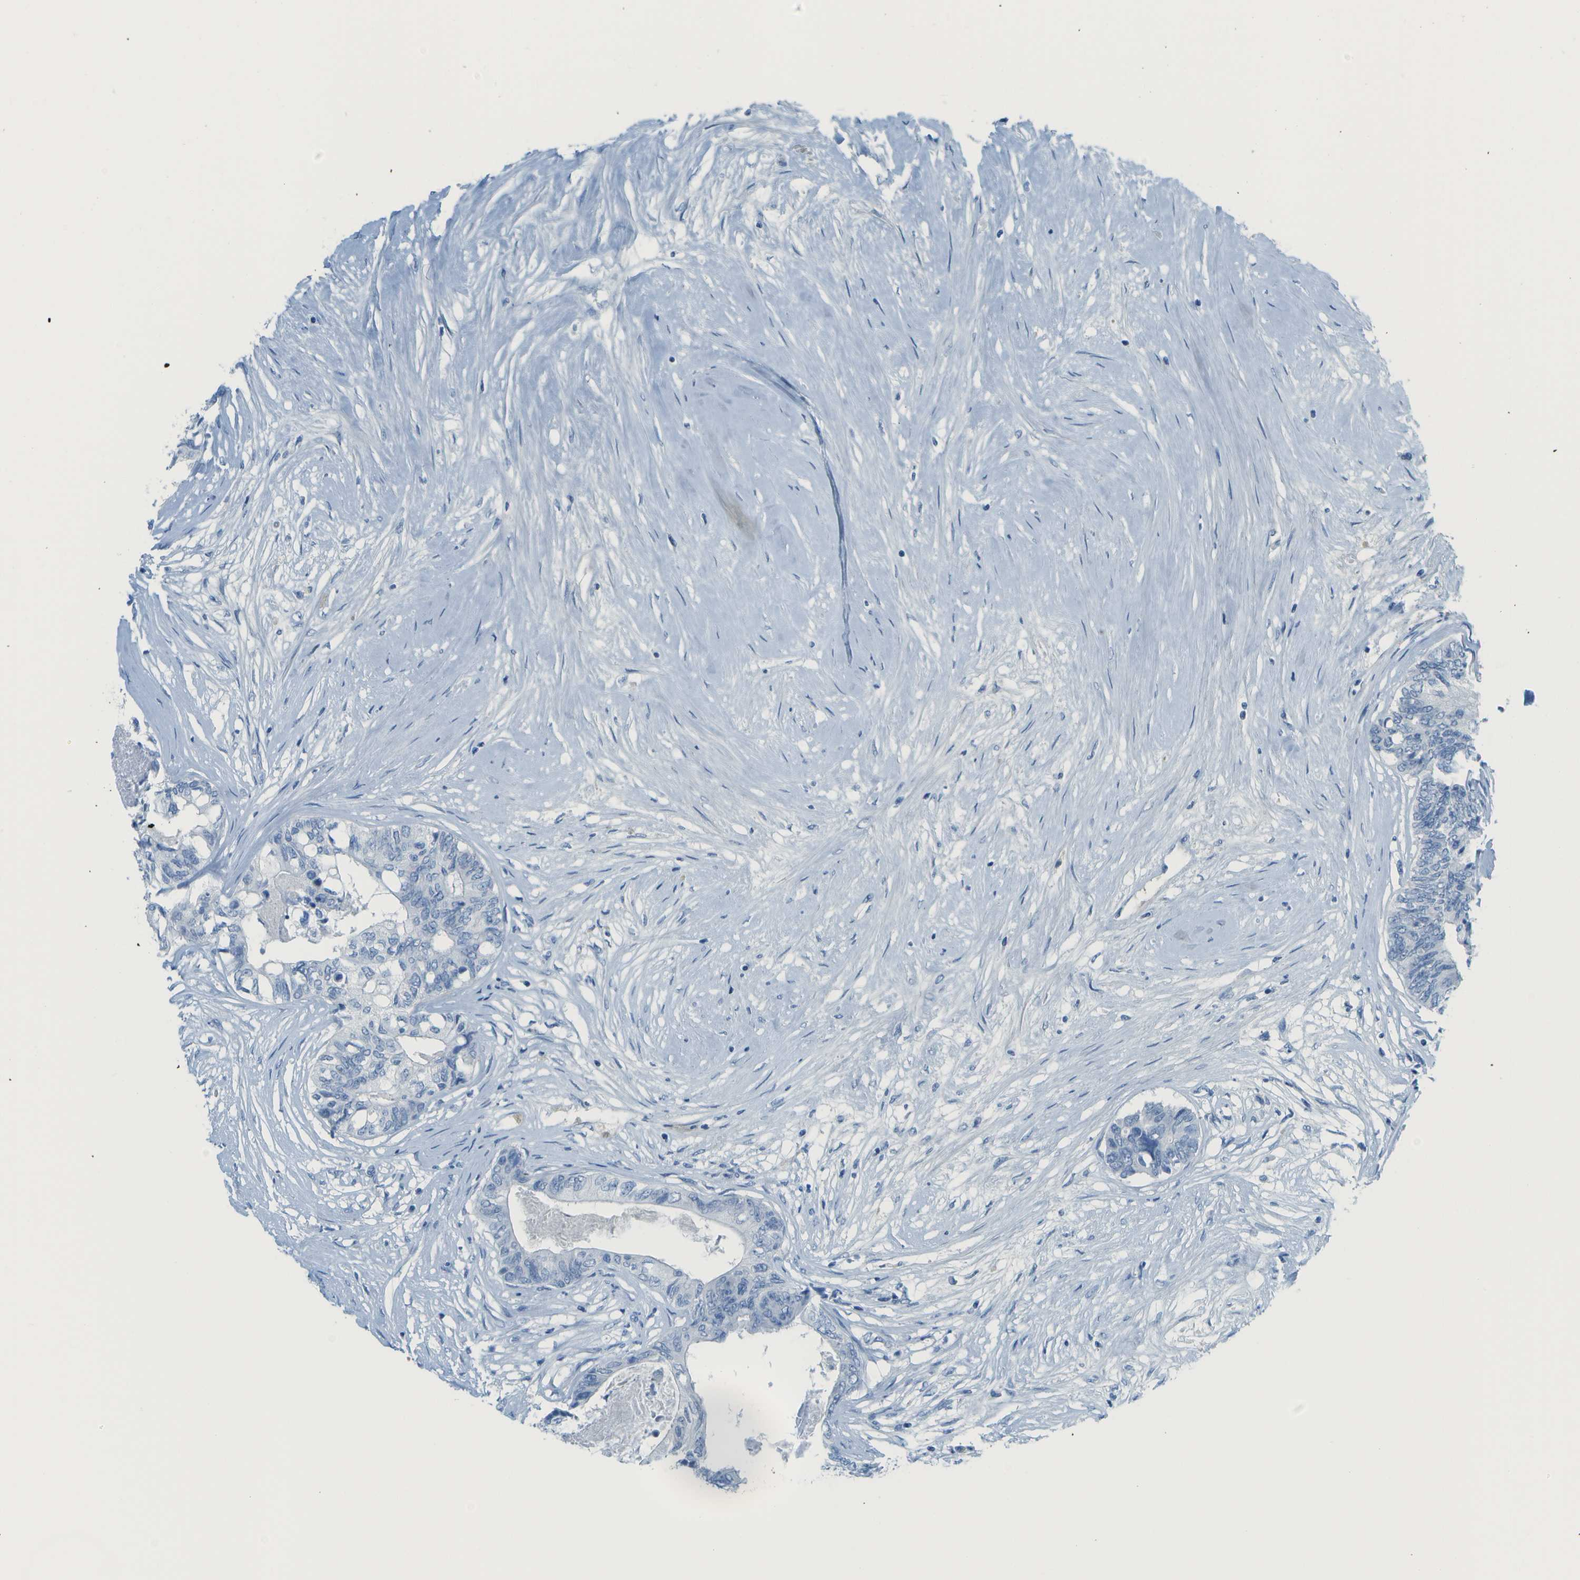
{"staining": {"intensity": "negative", "quantity": "none", "location": "none"}, "tissue": "colorectal cancer", "cell_type": "Tumor cells", "image_type": "cancer", "snomed": [{"axis": "morphology", "description": "Adenocarcinoma, NOS"}, {"axis": "topography", "description": "Rectum"}], "caption": "A high-resolution photomicrograph shows immunohistochemistry staining of colorectal adenocarcinoma, which shows no significant expression in tumor cells. The staining was performed using DAB to visualize the protein expression in brown, while the nuclei were stained in blue with hematoxylin (Magnification: 20x).", "gene": "C1S", "patient": {"sex": "male", "age": 63}}